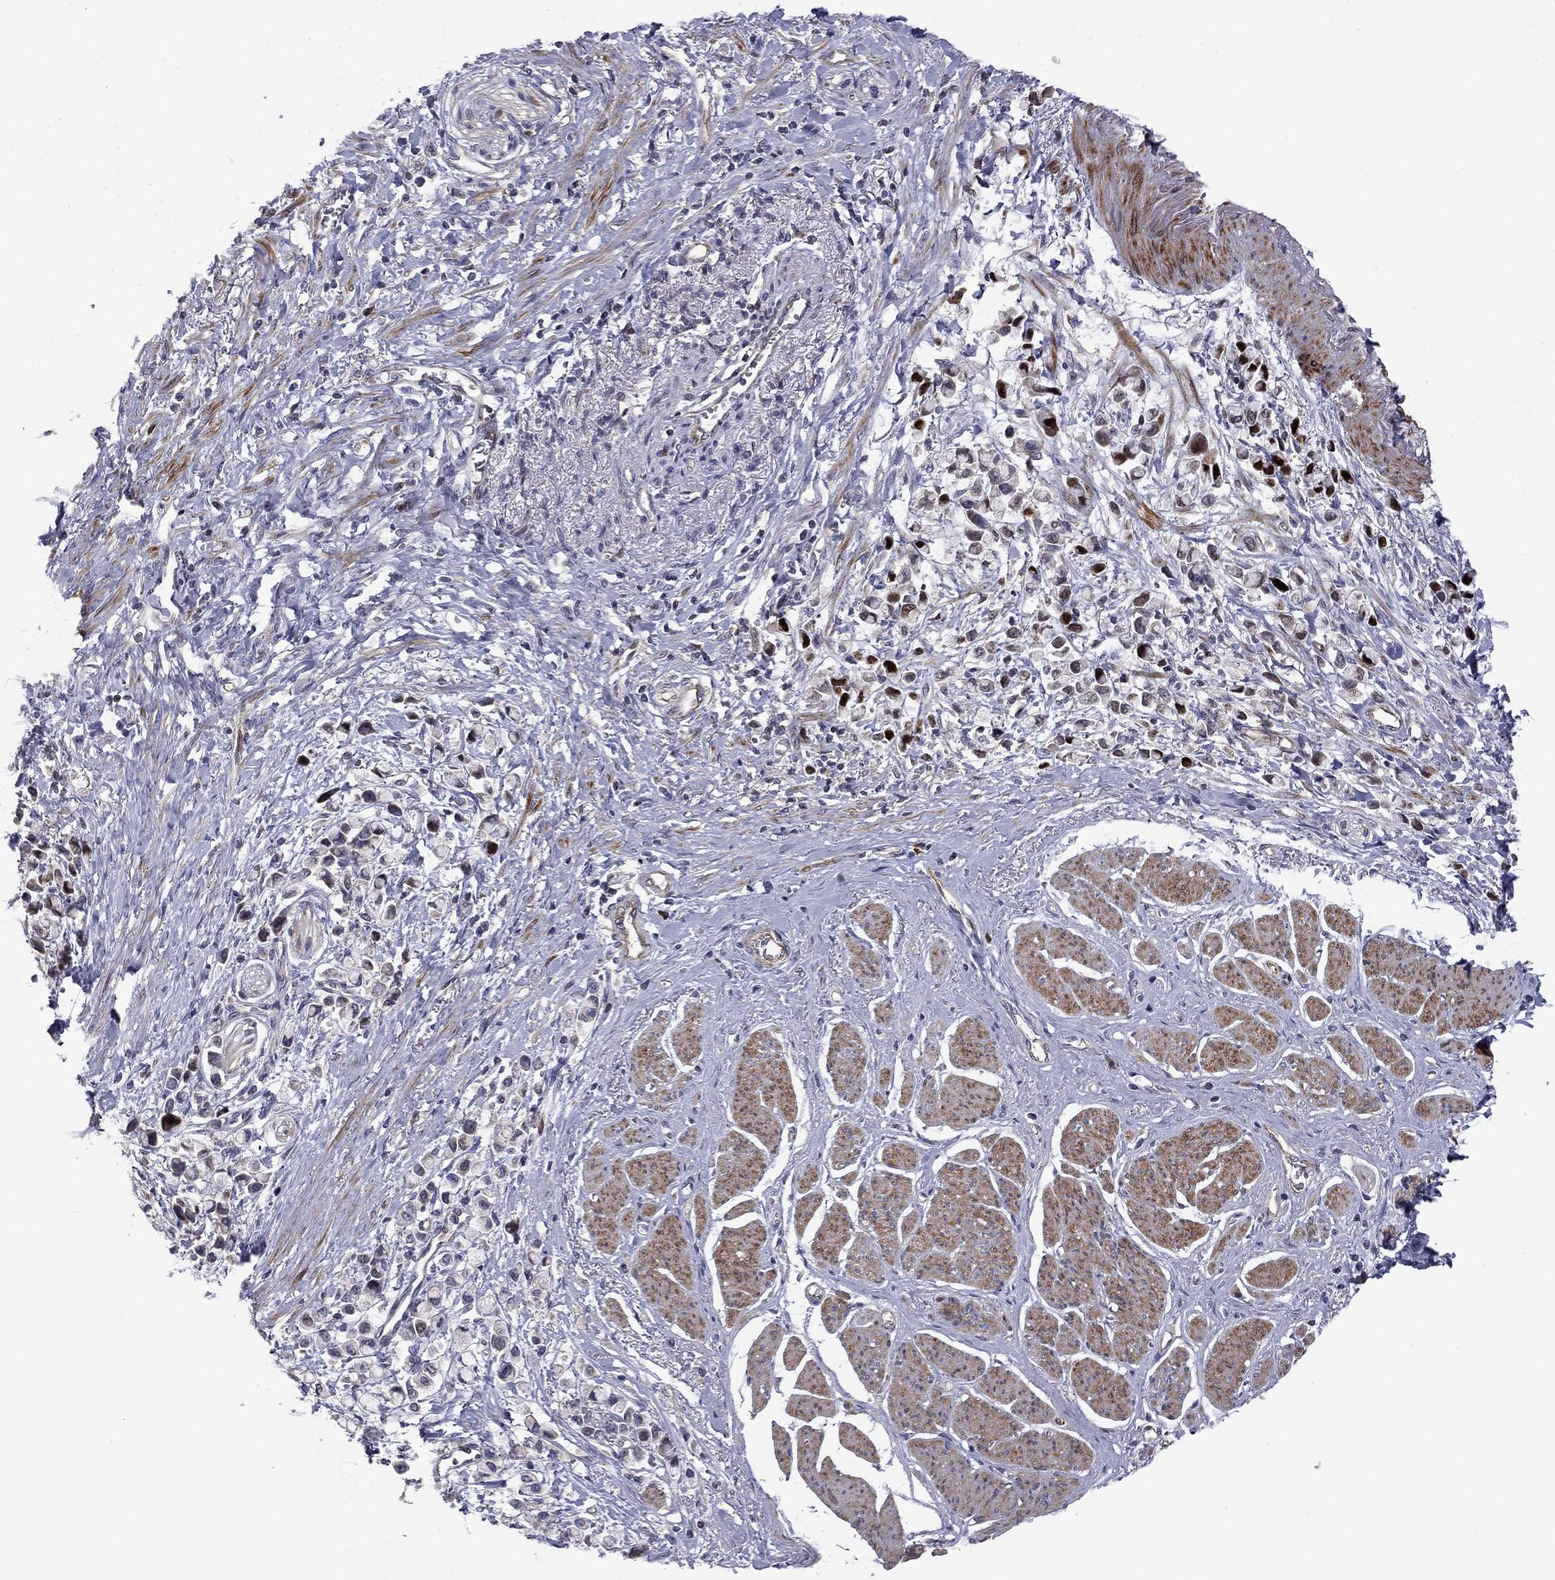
{"staining": {"intensity": "moderate", "quantity": "<25%", "location": "nuclear"}, "tissue": "stomach cancer", "cell_type": "Tumor cells", "image_type": "cancer", "snomed": [{"axis": "morphology", "description": "Adenocarcinoma, NOS"}, {"axis": "topography", "description": "Stomach"}], "caption": "Brown immunohistochemical staining in stomach adenocarcinoma exhibits moderate nuclear staining in approximately <25% of tumor cells. Using DAB (3,3'-diaminobenzidine) (brown) and hematoxylin (blue) stains, captured at high magnification using brightfield microscopy.", "gene": "MIOS", "patient": {"sex": "female", "age": 81}}